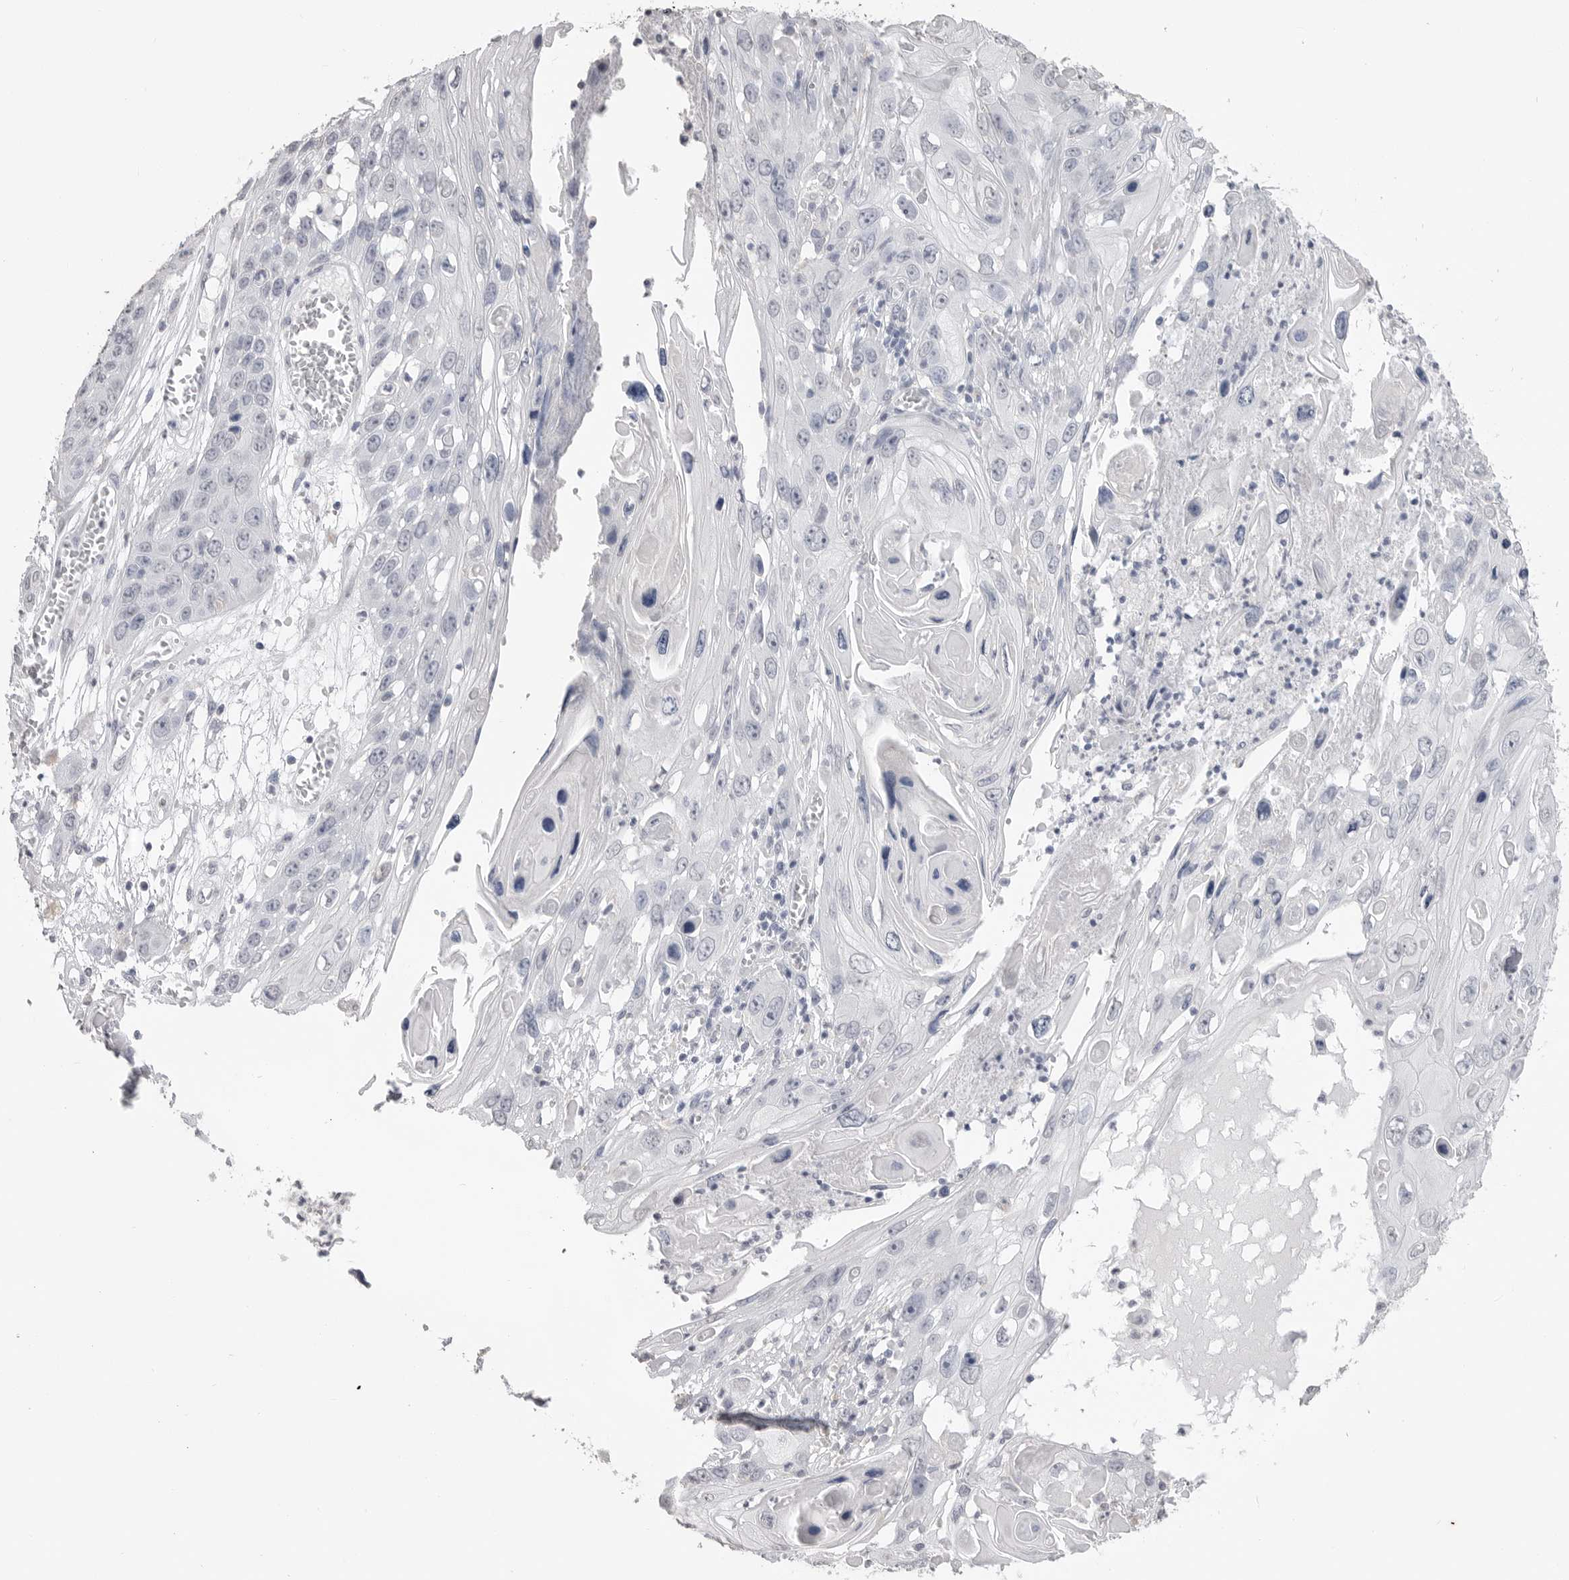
{"staining": {"intensity": "negative", "quantity": "none", "location": "none"}, "tissue": "skin cancer", "cell_type": "Tumor cells", "image_type": "cancer", "snomed": [{"axis": "morphology", "description": "Squamous cell carcinoma, NOS"}, {"axis": "topography", "description": "Skin"}], "caption": "Tumor cells are negative for protein expression in human skin cancer (squamous cell carcinoma). Nuclei are stained in blue.", "gene": "ICAM5", "patient": {"sex": "male", "age": 55}}